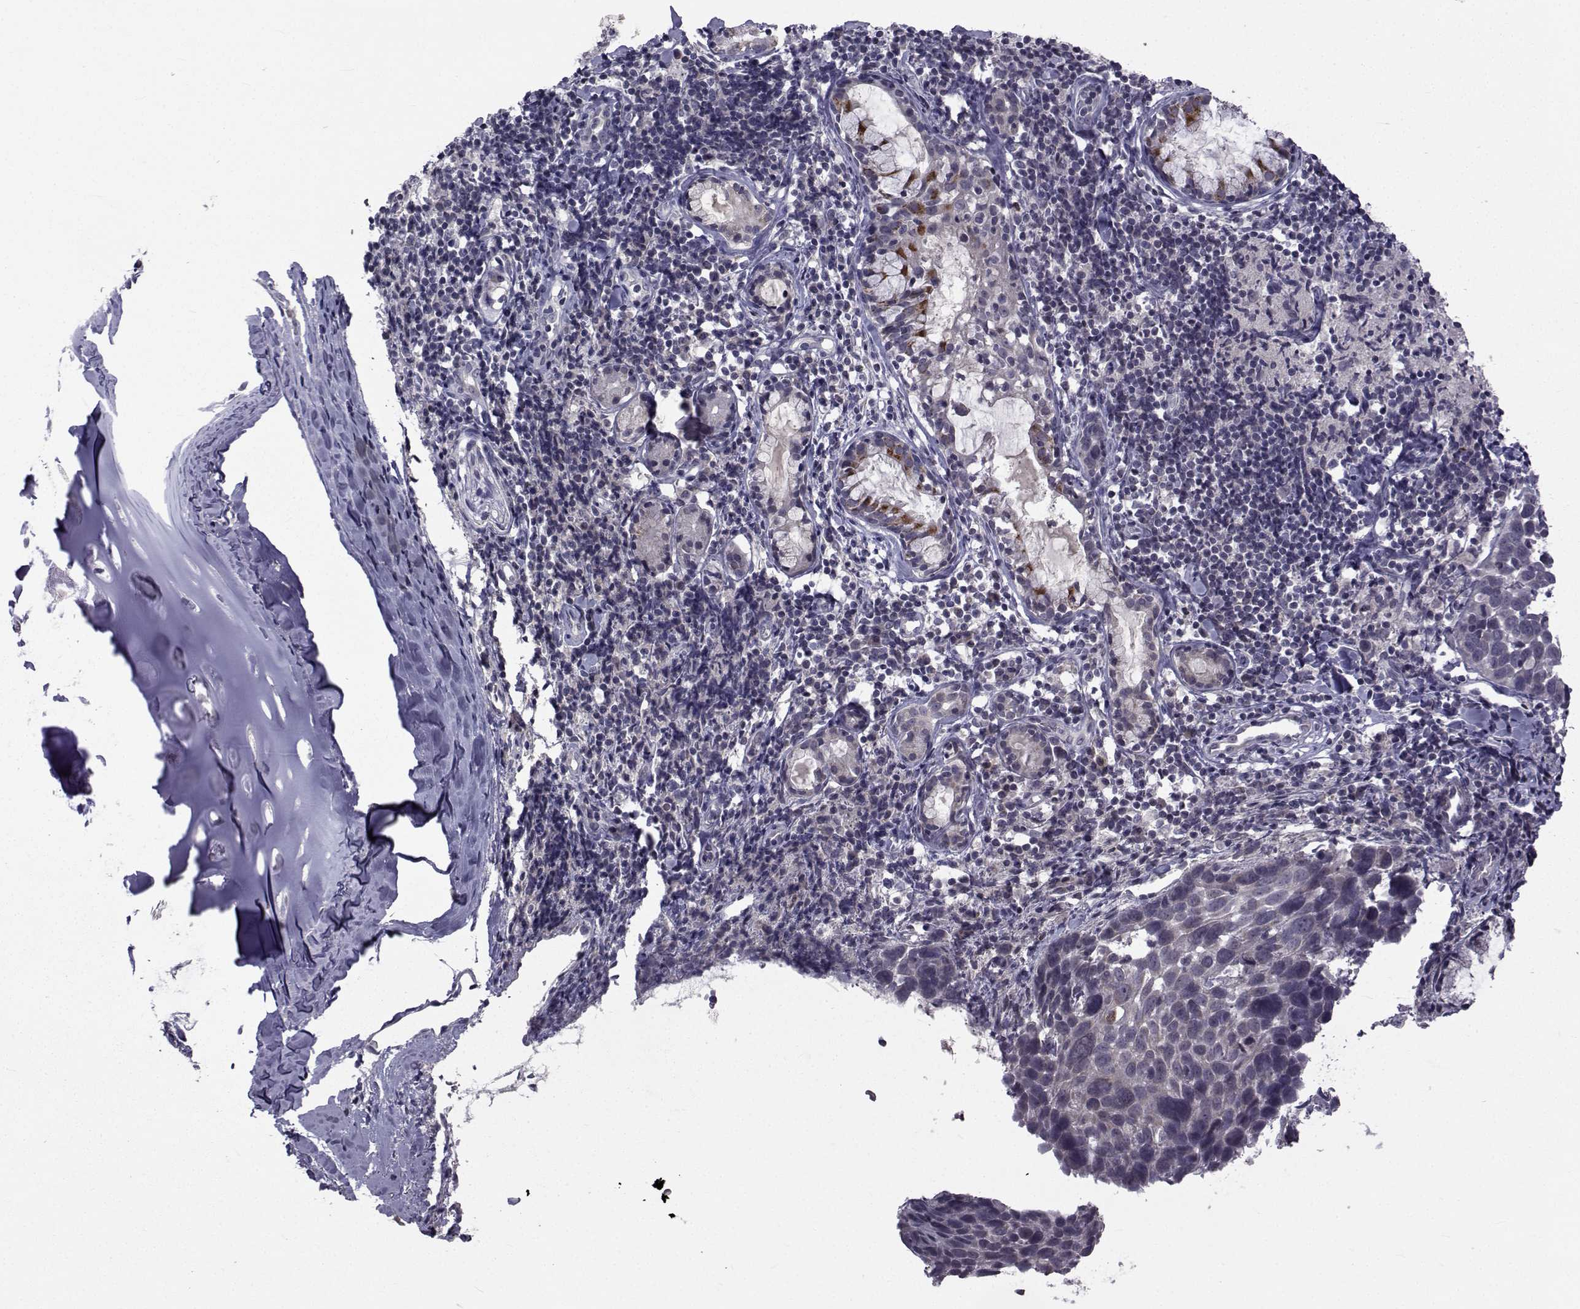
{"staining": {"intensity": "negative", "quantity": "none", "location": "none"}, "tissue": "lung cancer", "cell_type": "Tumor cells", "image_type": "cancer", "snomed": [{"axis": "morphology", "description": "Squamous cell carcinoma, NOS"}, {"axis": "topography", "description": "Lung"}], "caption": "This is an immunohistochemistry histopathology image of lung cancer (squamous cell carcinoma). There is no positivity in tumor cells.", "gene": "FDXR", "patient": {"sex": "male", "age": 57}}